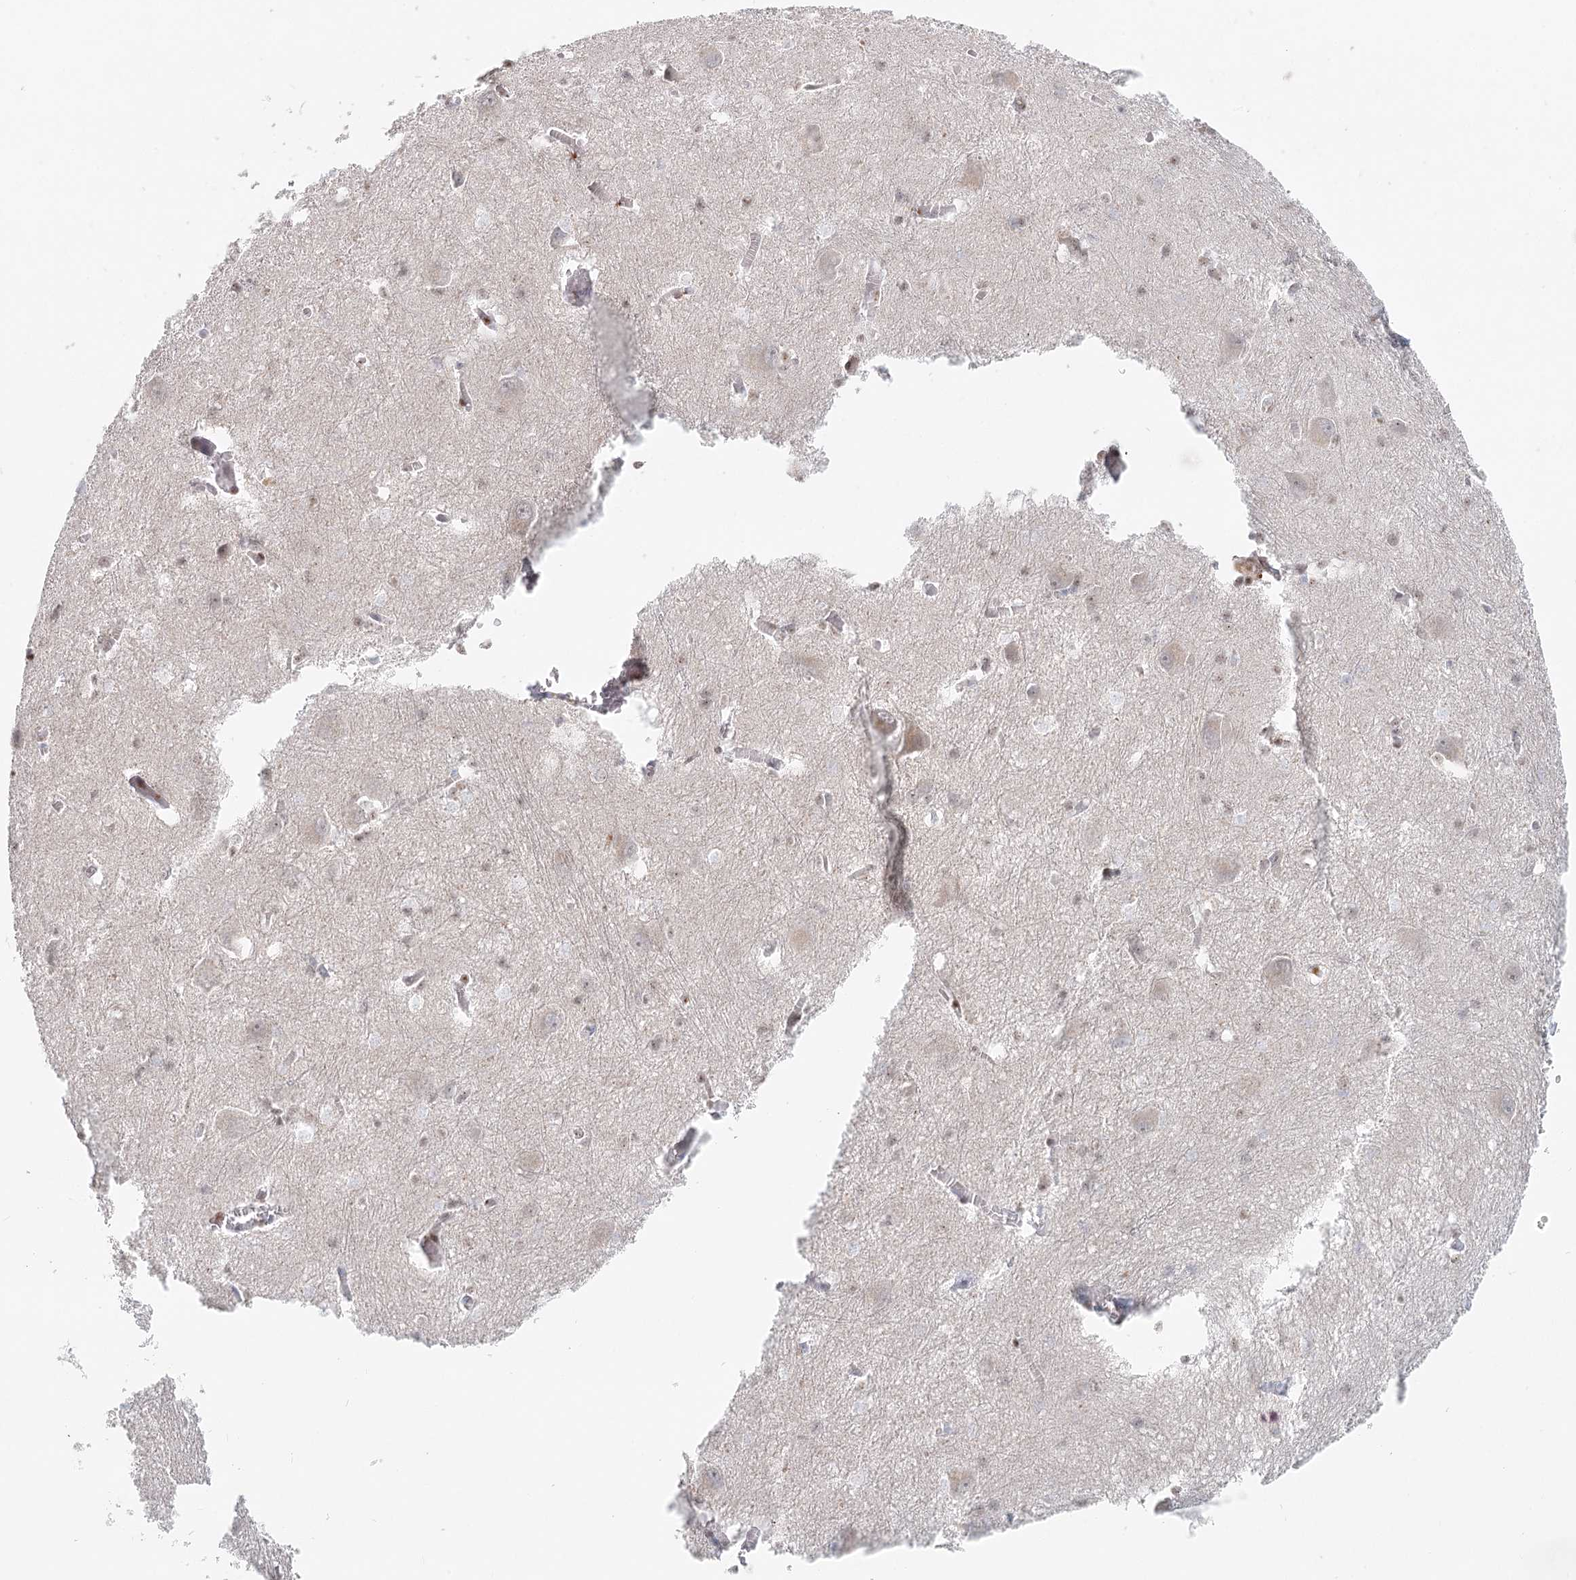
{"staining": {"intensity": "negative", "quantity": "none", "location": "none"}, "tissue": "caudate", "cell_type": "Glial cells", "image_type": "normal", "snomed": [{"axis": "morphology", "description": "Normal tissue, NOS"}, {"axis": "topography", "description": "Lateral ventricle wall"}], "caption": "This is an IHC histopathology image of unremarkable caudate. There is no positivity in glial cells.", "gene": "BNIP5", "patient": {"sex": "male", "age": 37}}